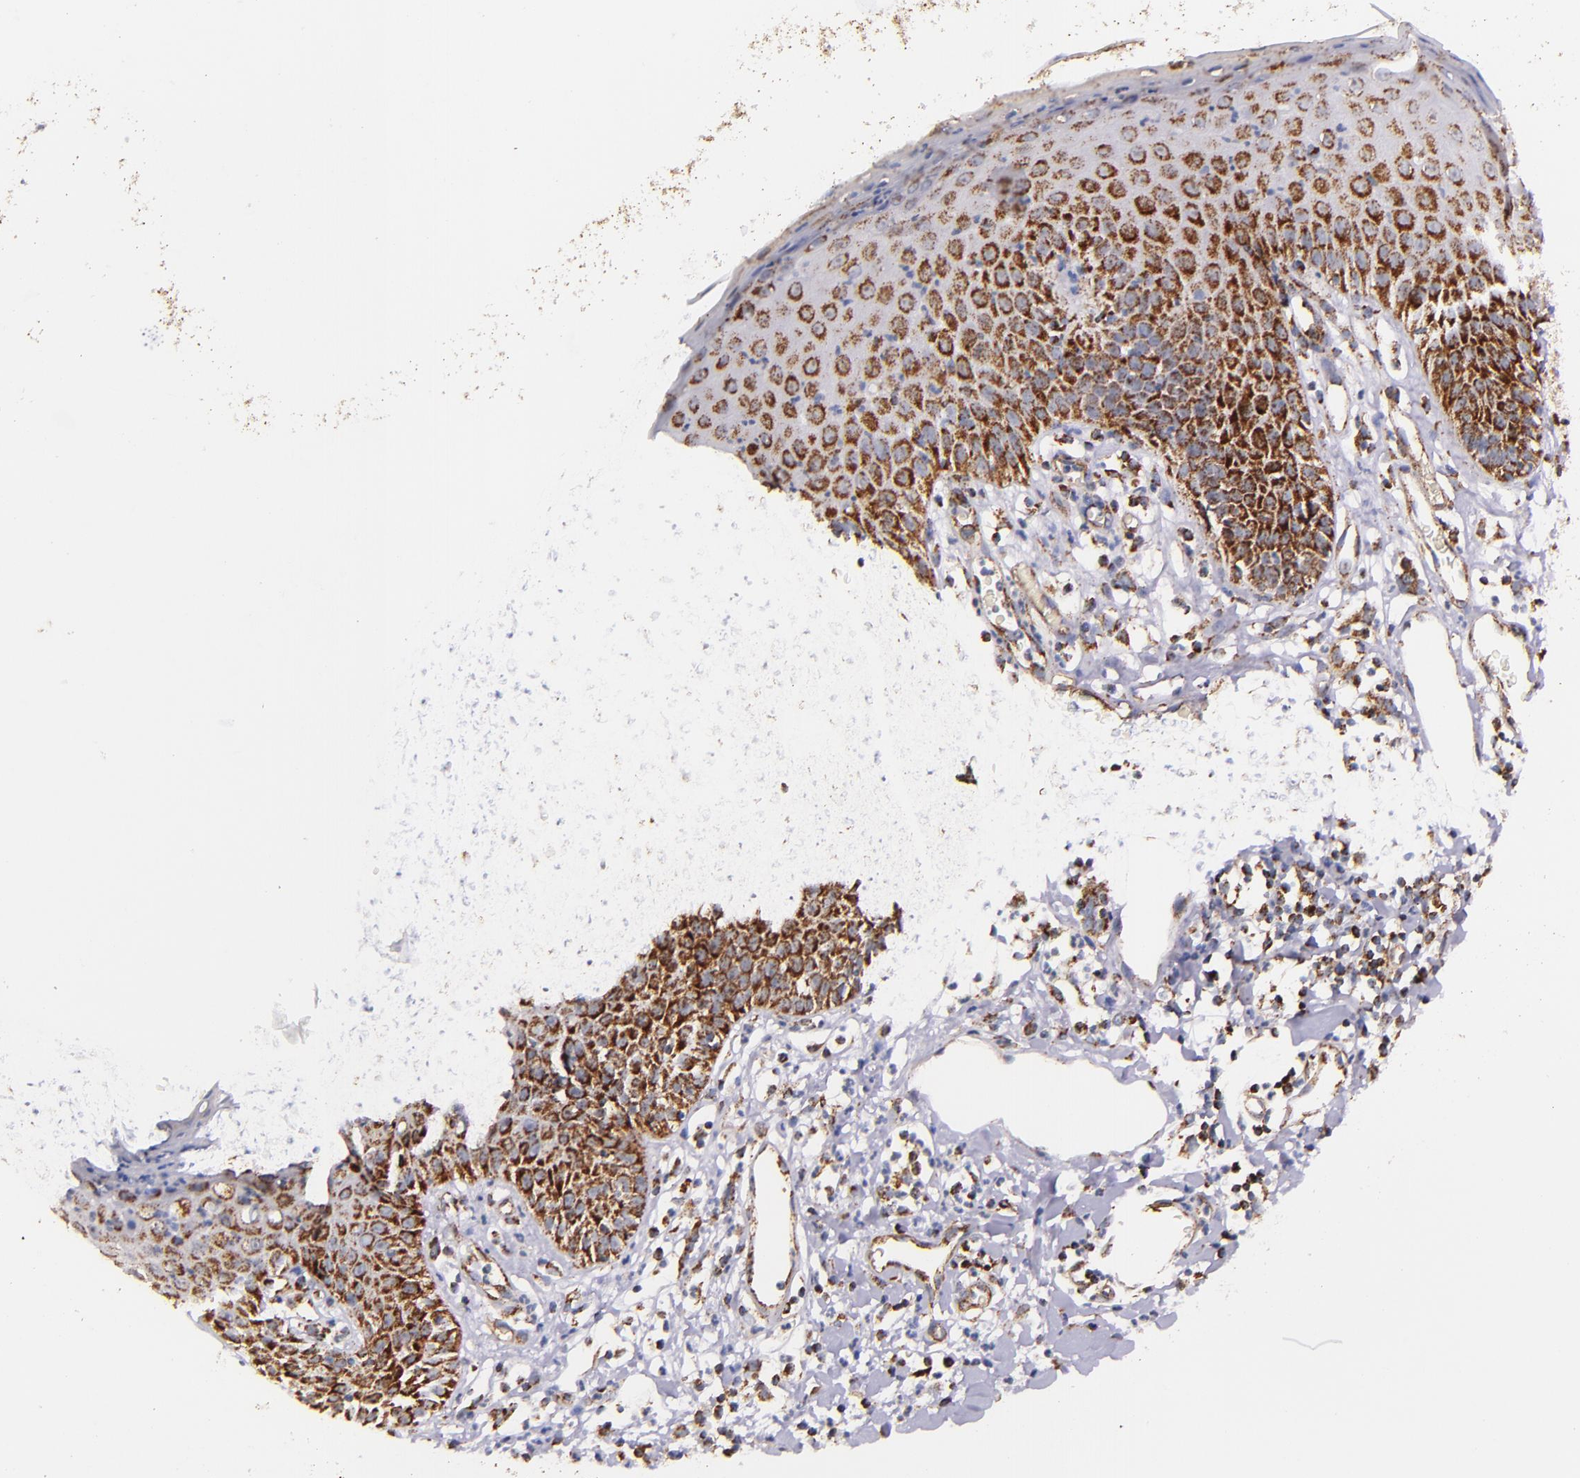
{"staining": {"intensity": "strong", "quantity": ">75%", "location": "cytoplasmic/membranous"}, "tissue": "skin", "cell_type": "Epidermal cells", "image_type": "normal", "snomed": [{"axis": "morphology", "description": "Normal tissue, NOS"}, {"axis": "topography", "description": "Vulva"}, {"axis": "topography", "description": "Peripheral nerve tissue"}], "caption": "Strong cytoplasmic/membranous staining for a protein is identified in approximately >75% of epidermal cells of unremarkable skin using immunohistochemistry (IHC).", "gene": "IDH3G", "patient": {"sex": "female", "age": 68}}